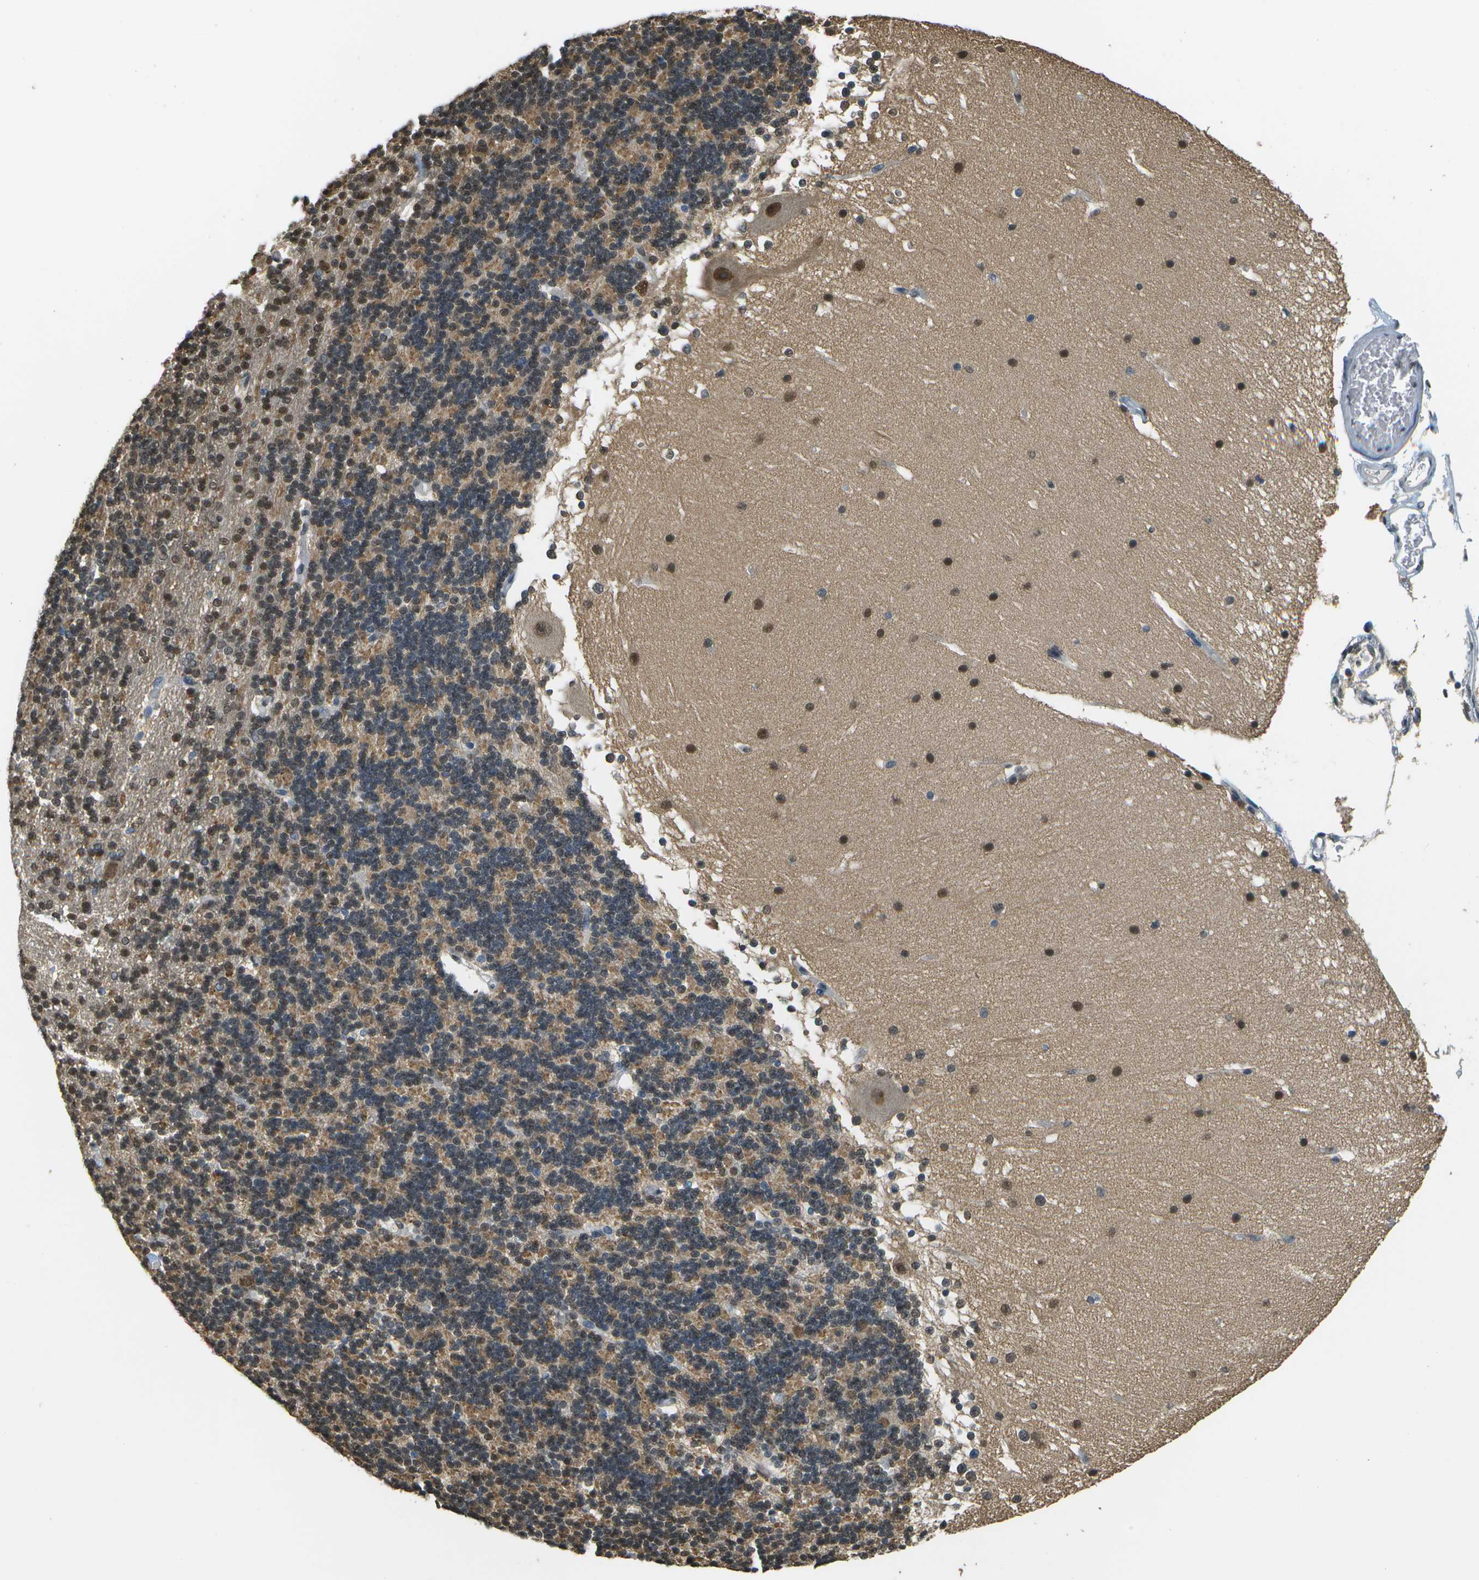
{"staining": {"intensity": "moderate", "quantity": "25%-75%", "location": "cytoplasmic/membranous,nuclear"}, "tissue": "cerebellum", "cell_type": "Cells in granular layer", "image_type": "normal", "snomed": [{"axis": "morphology", "description": "Normal tissue, NOS"}, {"axis": "topography", "description": "Cerebellum"}], "caption": "Cerebellum stained with DAB immunohistochemistry (IHC) exhibits medium levels of moderate cytoplasmic/membranous,nuclear staining in about 25%-75% of cells in granular layer.", "gene": "ABL2", "patient": {"sex": "female", "age": 19}}